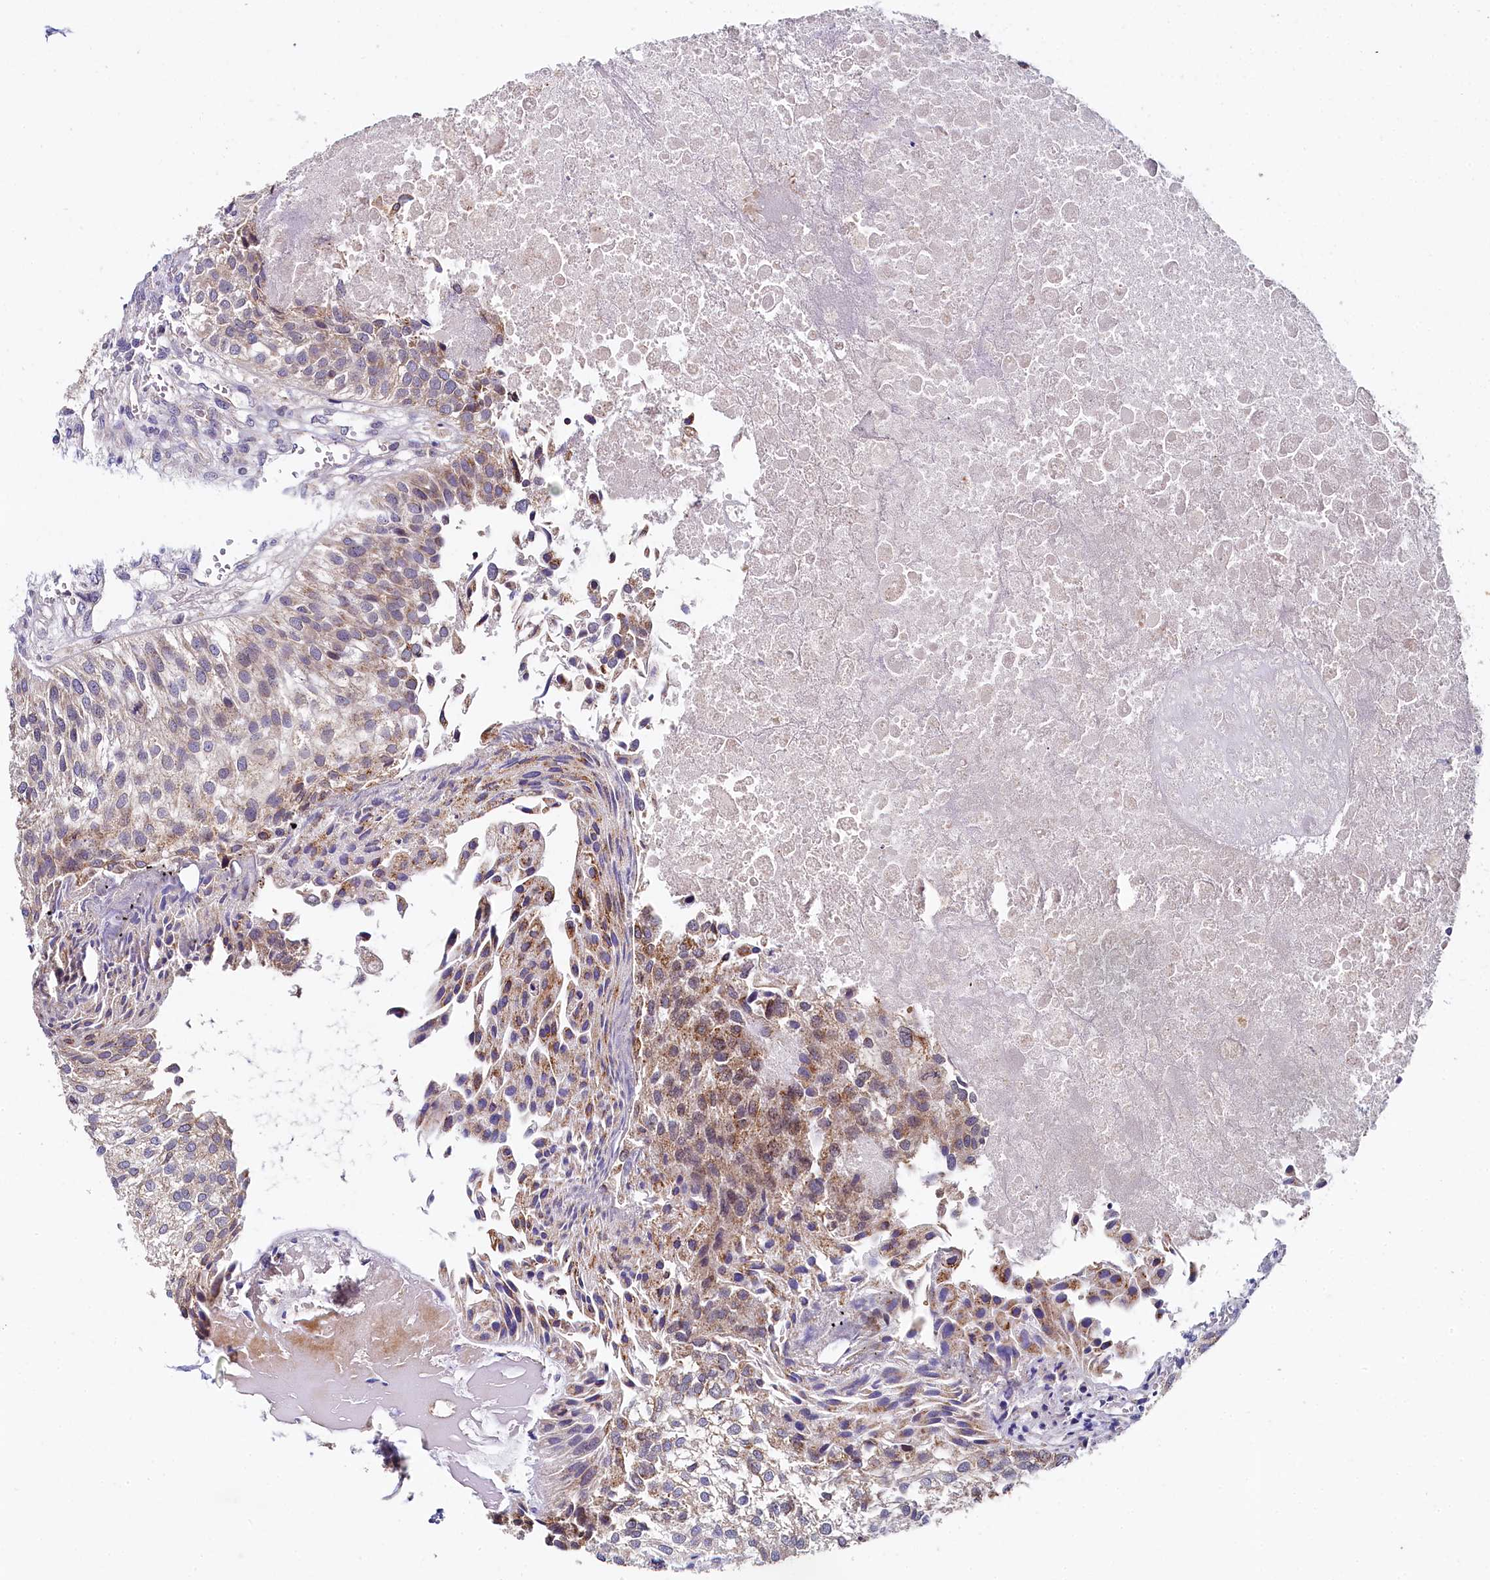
{"staining": {"intensity": "moderate", "quantity": "<25%", "location": "cytoplasmic/membranous"}, "tissue": "urothelial cancer", "cell_type": "Tumor cells", "image_type": "cancer", "snomed": [{"axis": "morphology", "description": "Urothelial carcinoma, Low grade"}, {"axis": "topography", "description": "Urinary bladder"}], "caption": "Moderate cytoplasmic/membranous protein staining is appreciated in about <25% of tumor cells in urothelial carcinoma (low-grade).", "gene": "SPINK9", "patient": {"sex": "female", "age": 89}}